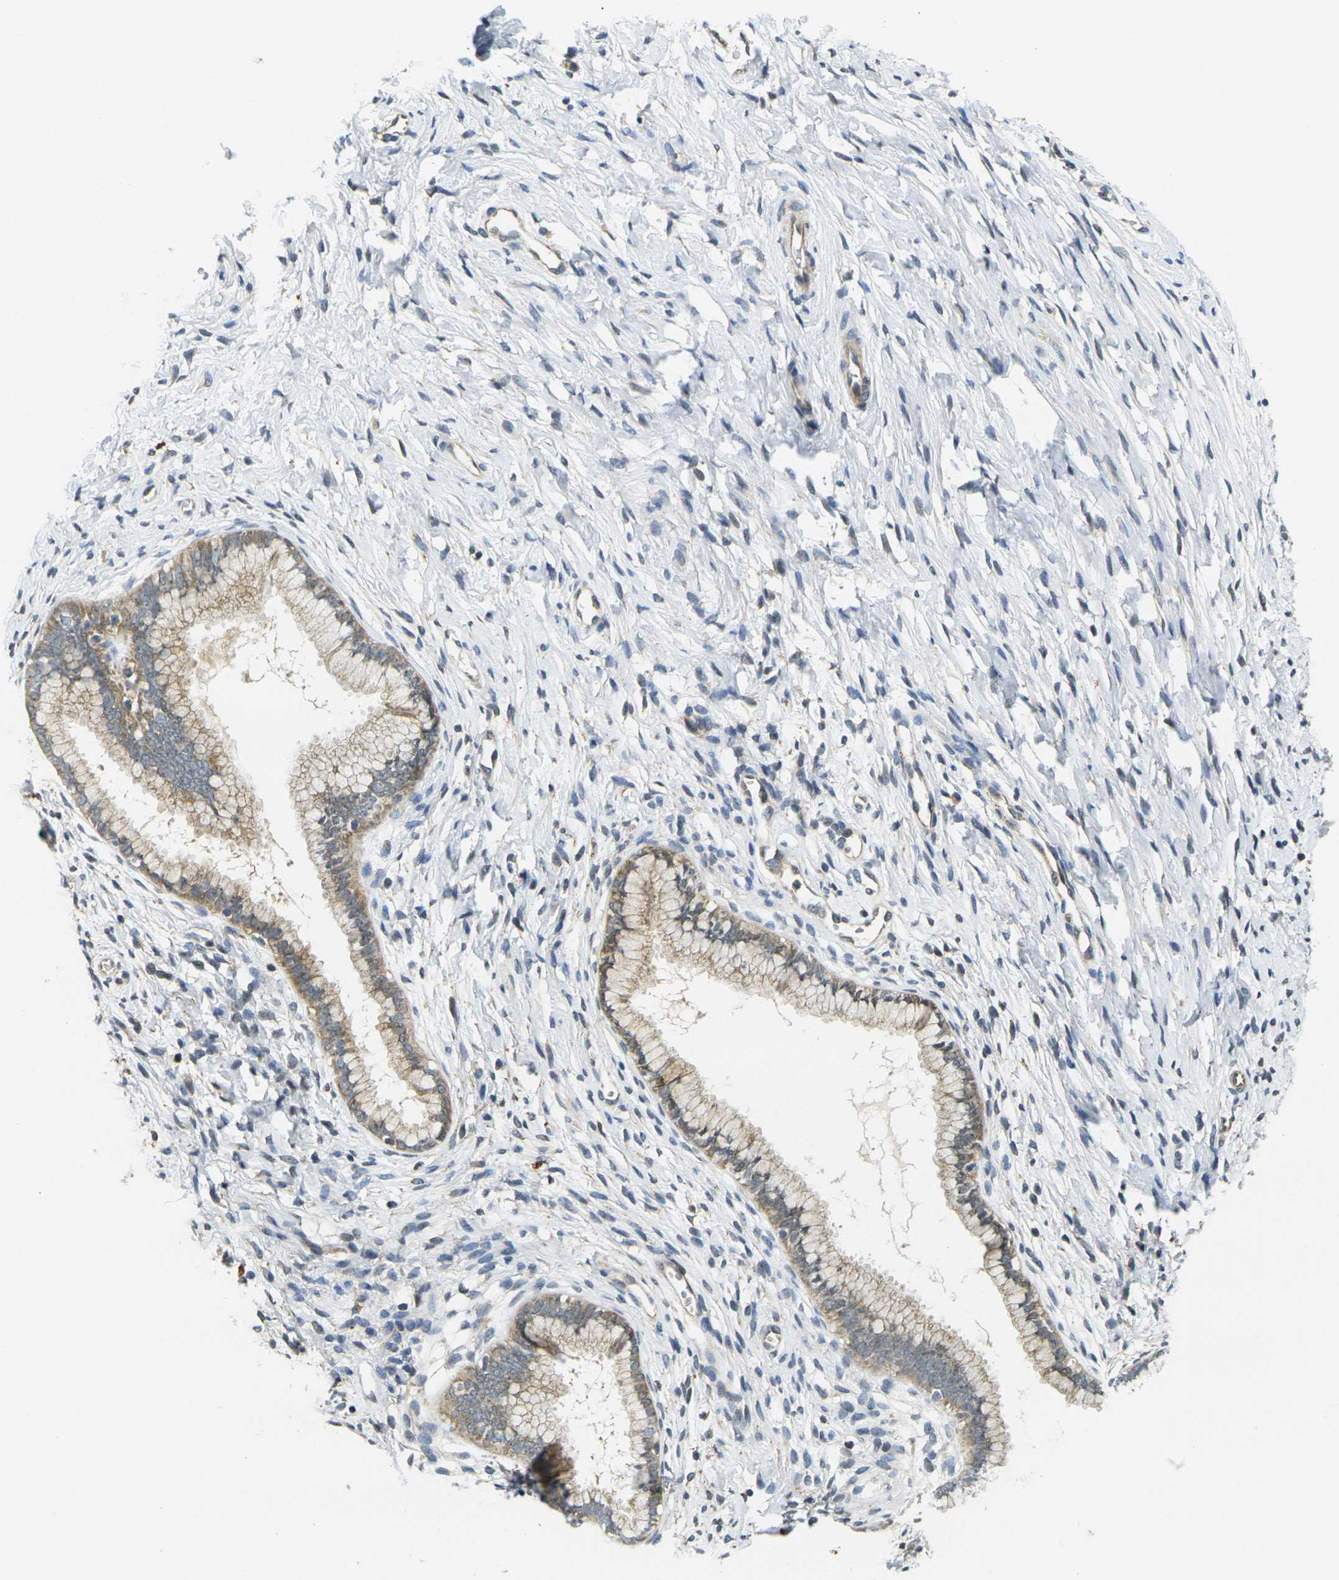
{"staining": {"intensity": "weak", "quantity": ">75%", "location": "cytoplasmic/membranous"}, "tissue": "cervix", "cell_type": "Glandular cells", "image_type": "normal", "snomed": [{"axis": "morphology", "description": "Normal tissue, NOS"}, {"axis": "topography", "description": "Cervix"}], "caption": "Unremarkable cervix exhibits weak cytoplasmic/membranous positivity in approximately >75% of glandular cells, visualized by immunohistochemistry.", "gene": "MINAR2", "patient": {"sex": "female", "age": 65}}